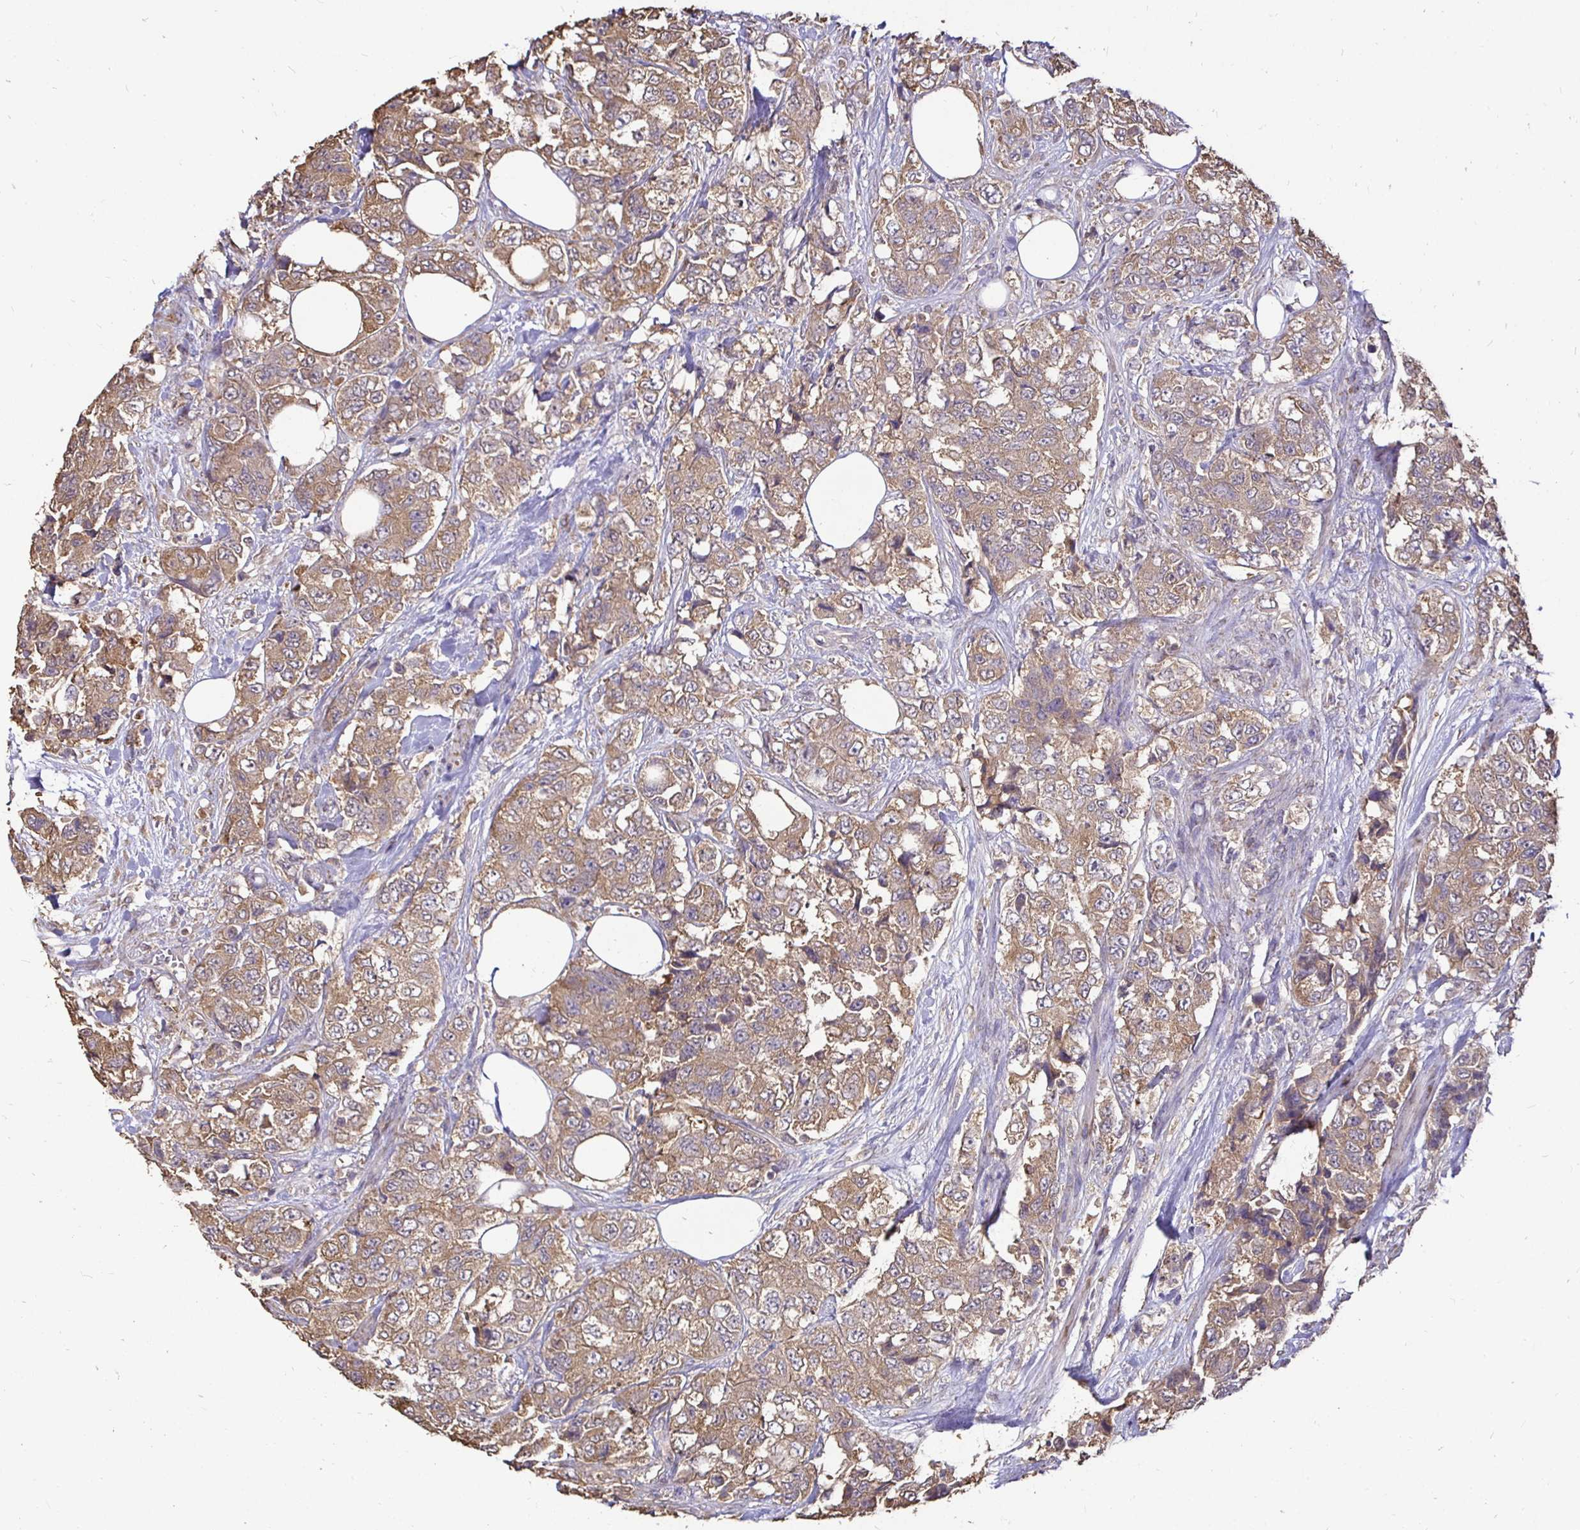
{"staining": {"intensity": "moderate", "quantity": ">75%", "location": "cytoplasmic/membranous"}, "tissue": "urothelial cancer", "cell_type": "Tumor cells", "image_type": "cancer", "snomed": [{"axis": "morphology", "description": "Urothelial carcinoma, High grade"}, {"axis": "topography", "description": "Urinary bladder"}], "caption": "Immunohistochemical staining of urothelial cancer reveals moderate cytoplasmic/membranous protein positivity in about >75% of tumor cells.", "gene": "MAPK8IP3", "patient": {"sex": "female", "age": 78}}